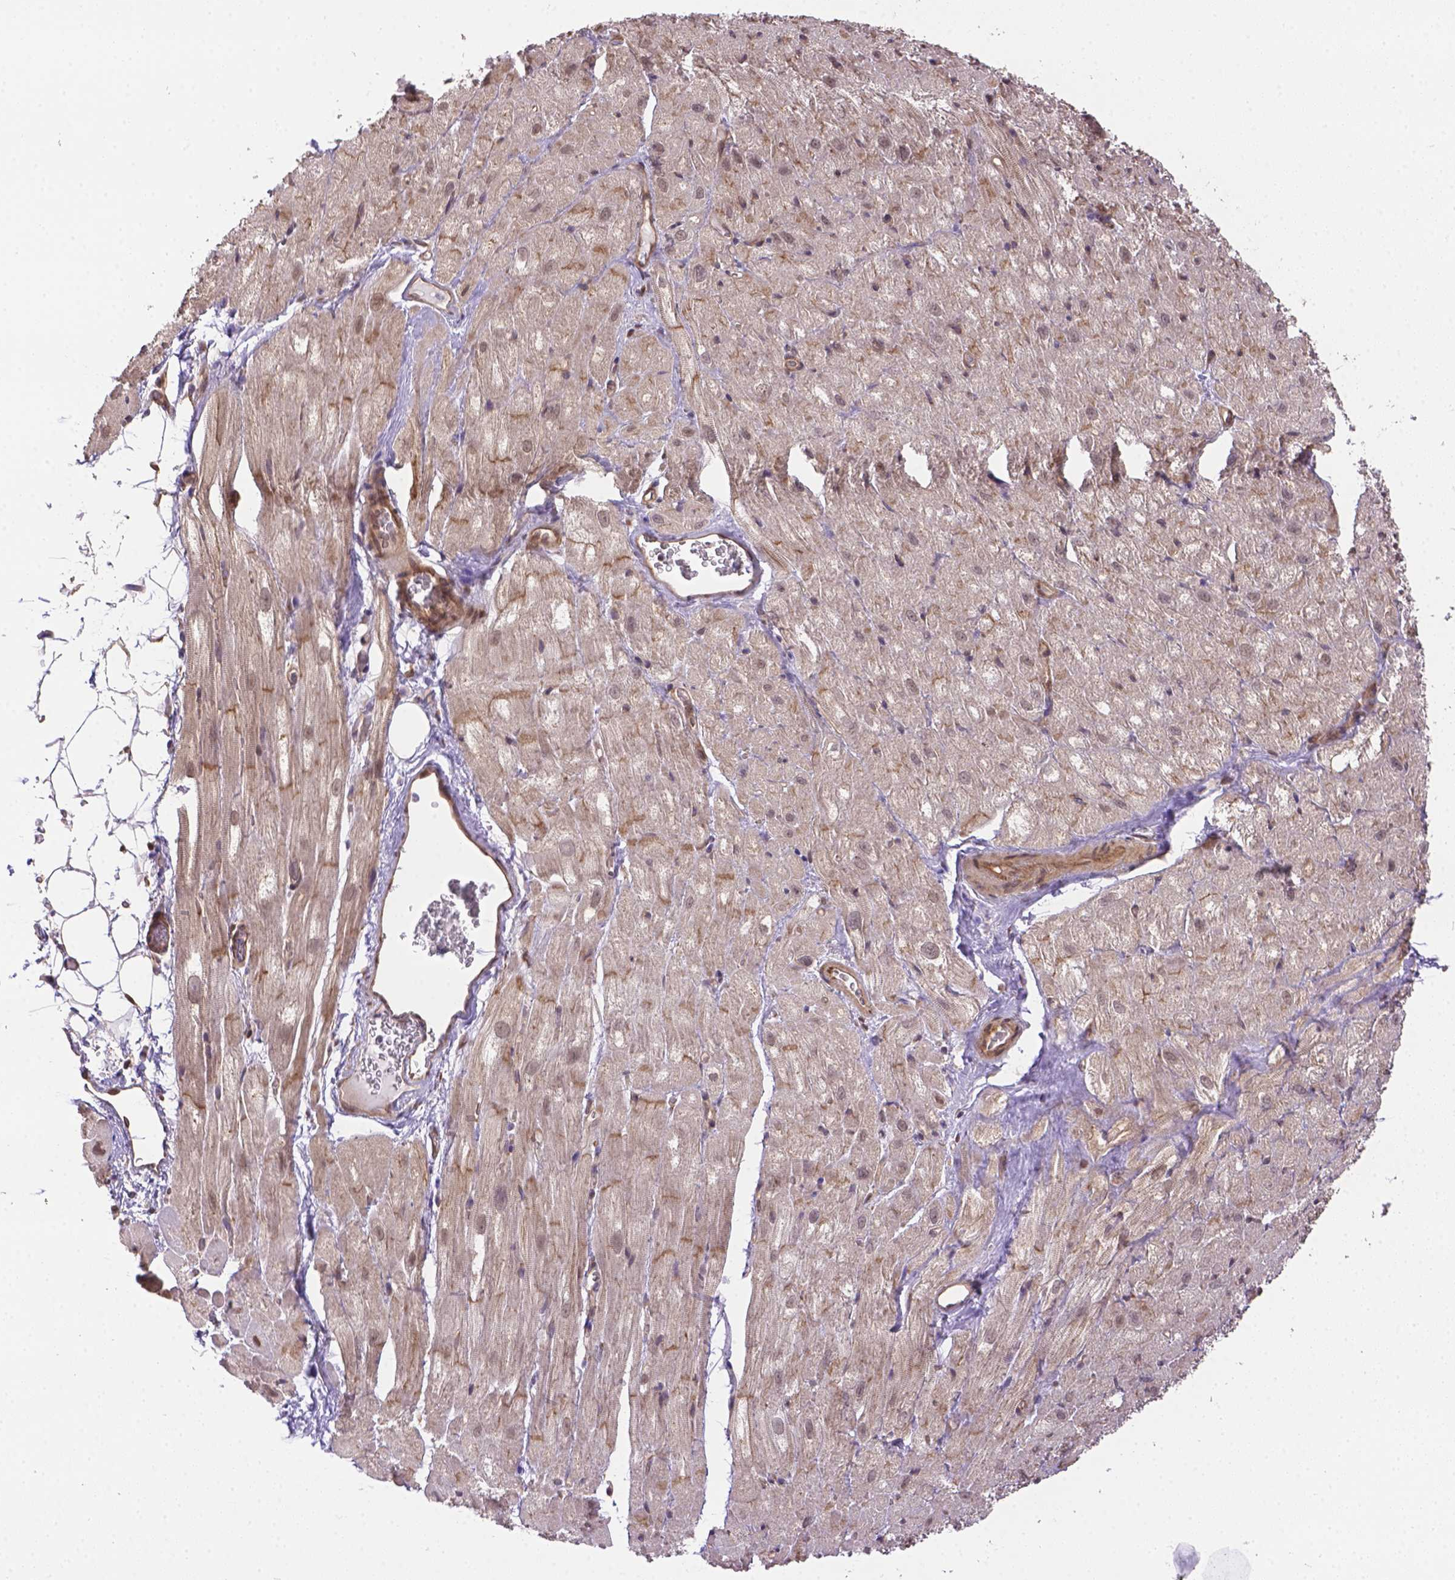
{"staining": {"intensity": "weak", "quantity": "25%-75%", "location": "cytoplasmic/membranous"}, "tissue": "heart muscle", "cell_type": "Cardiomyocytes", "image_type": "normal", "snomed": [{"axis": "morphology", "description": "Normal tissue, NOS"}, {"axis": "topography", "description": "Heart"}], "caption": "The immunohistochemical stain highlights weak cytoplasmic/membranous staining in cardiomyocytes of benign heart muscle. Using DAB (3,3'-diaminobenzidine) (brown) and hematoxylin (blue) stains, captured at high magnification using brightfield microscopy.", "gene": "YAP1", "patient": {"sex": "male", "age": 61}}